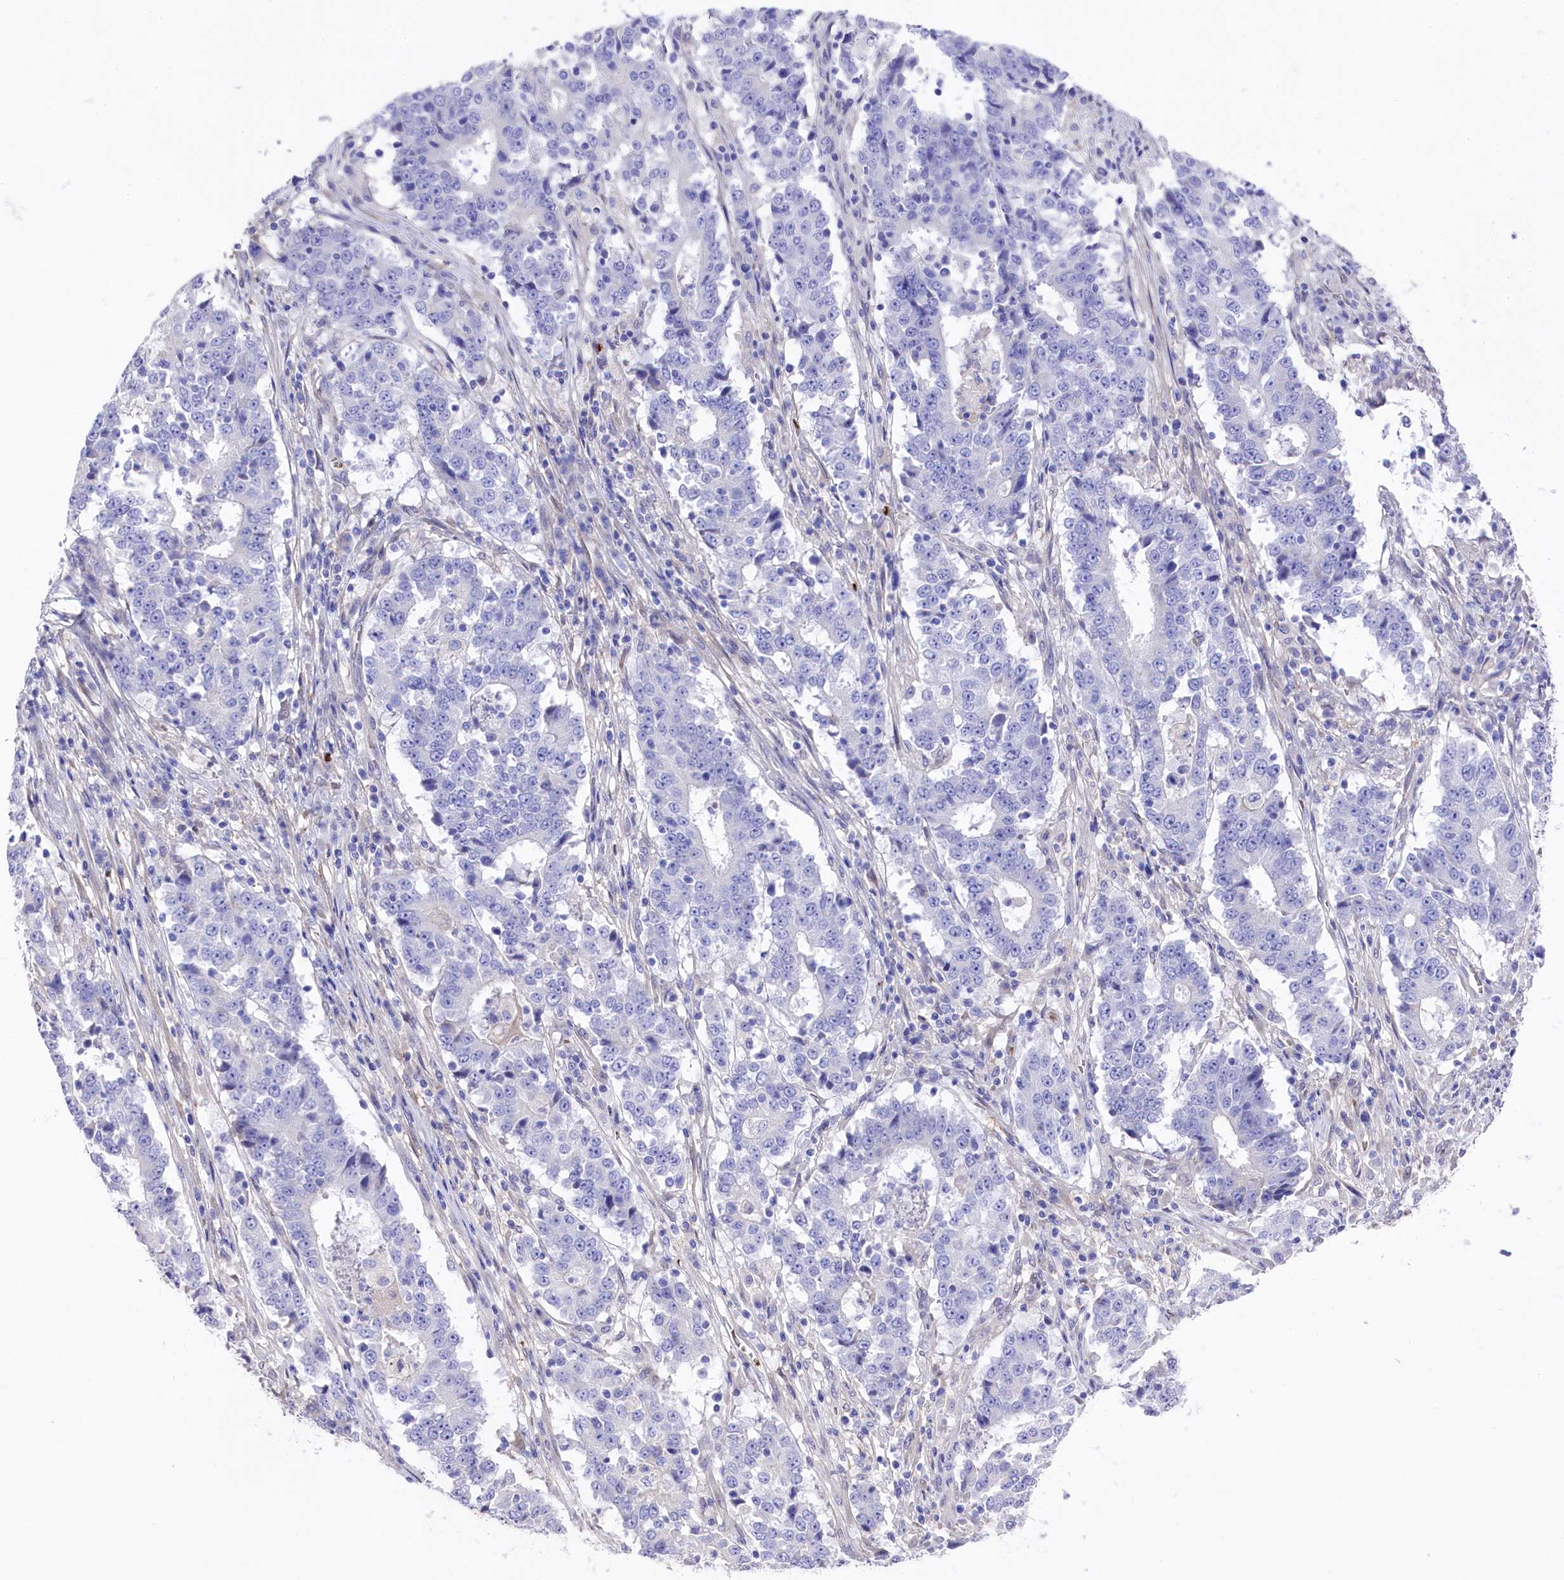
{"staining": {"intensity": "negative", "quantity": "none", "location": "none"}, "tissue": "stomach cancer", "cell_type": "Tumor cells", "image_type": "cancer", "snomed": [{"axis": "morphology", "description": "Adenocarcinoma, NOS"}, {"axis": "topography", "description": "Stomach"}], "caption": "This is a image of immunohistochemistry staining of stomach cancer, which shows no positivity in tumor cells.", "gene": "LHFPL4", "patient": {"sex": "male", "age": 59}}